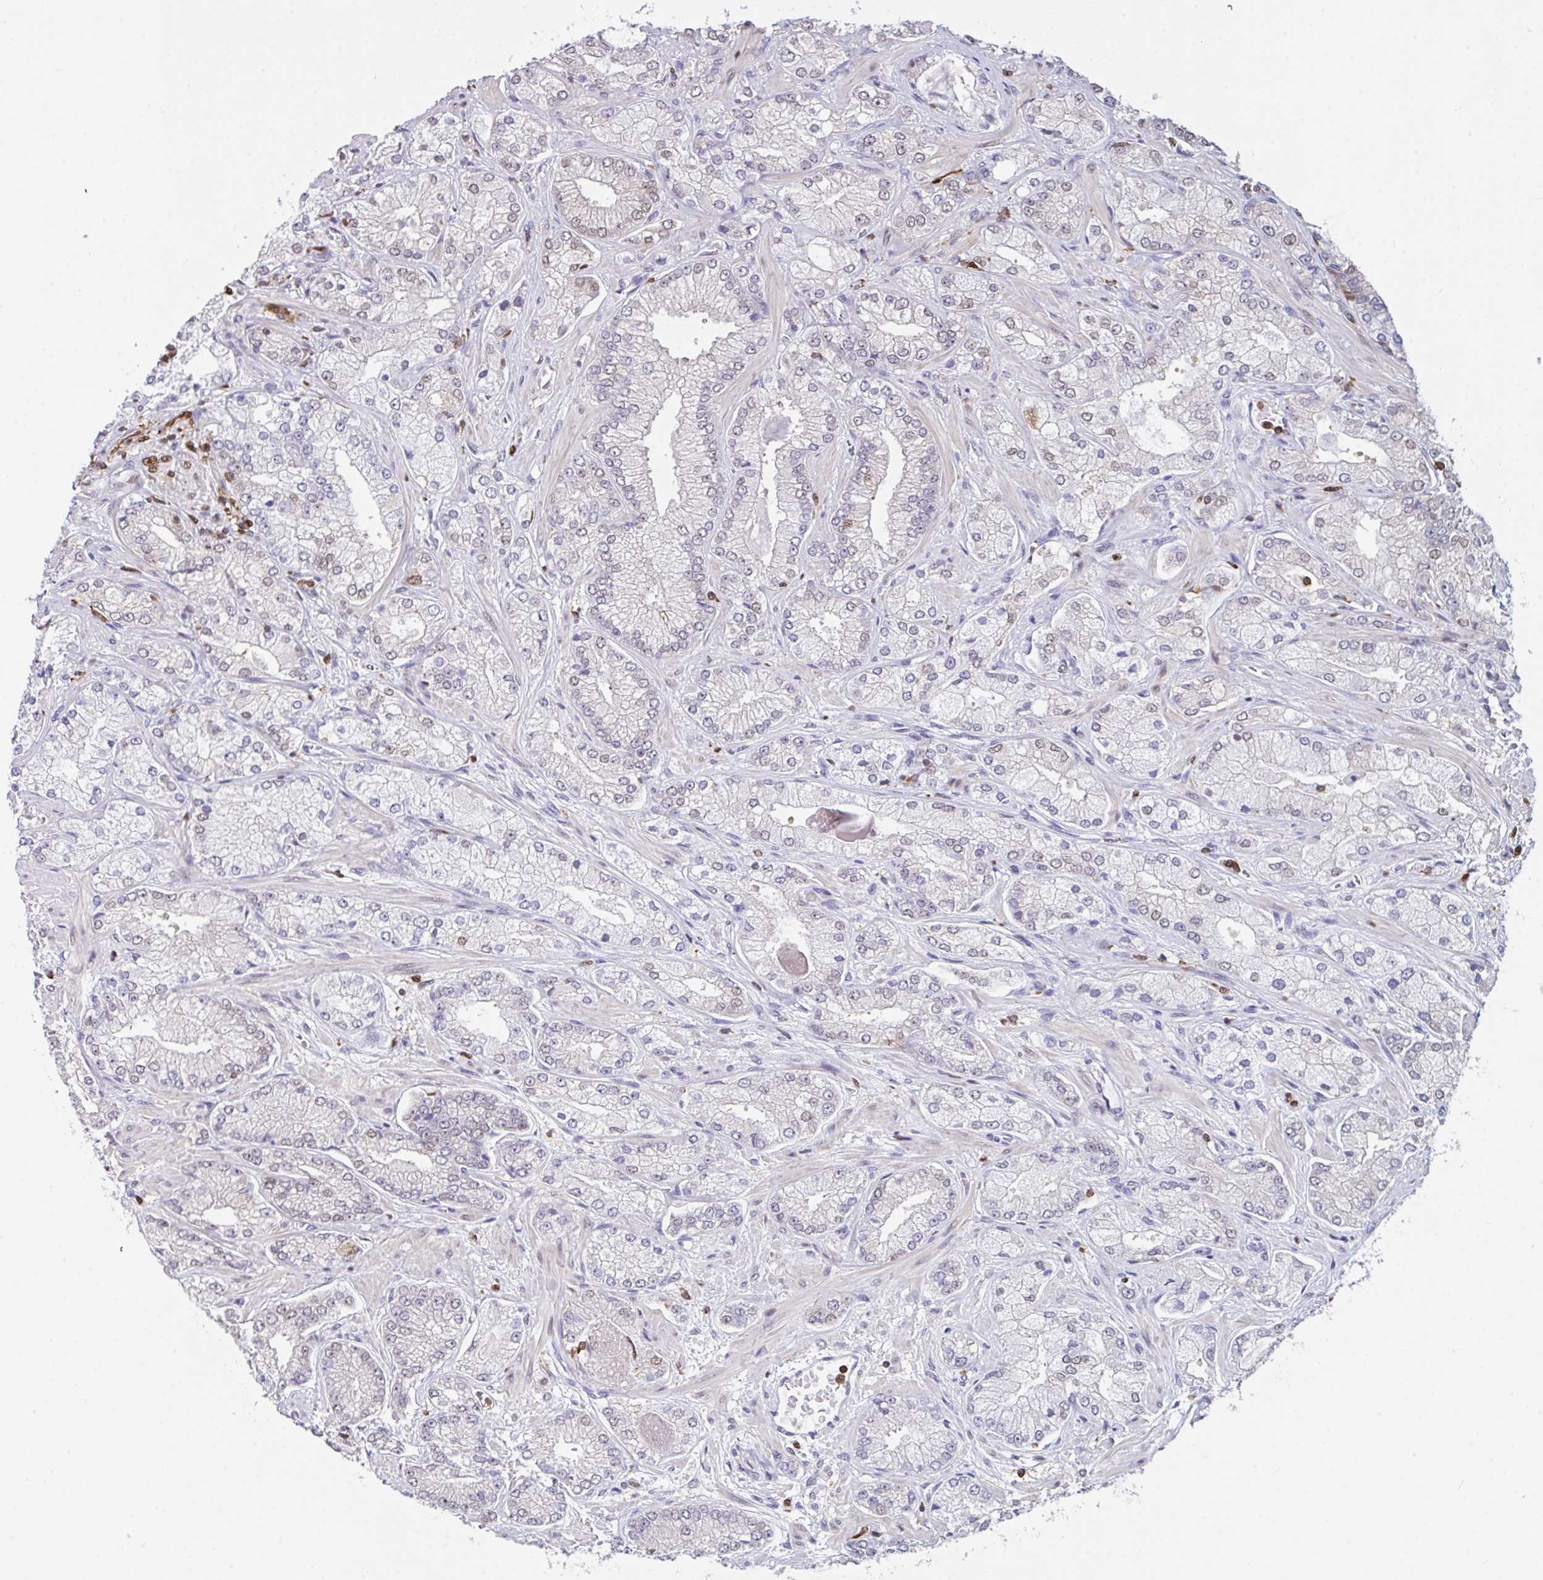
{"staining": {"intensity": "weak", "quantity": "<25%", "location": "nuclear"}, "tissue": "prostate cancer", "cell_type": "Tumor cells", "image_type": "cancer", "snomed": [{"axis": "morphology", "description": "Normal tissue, NOS"}, {"axis": "morphology", "description": "Adenocarcinoma, High grade"}, {"axis": "topography", "description": "Prostate"}, {"axis": "topography", "description": "Peripheral nerve tissue"}], "caption": "Tumor cells are negative for protein expression in human high-grade adenocarcinoma (prostate).", "gene": "BTBD10", "patient": {"sex": "male", "age": 68}}